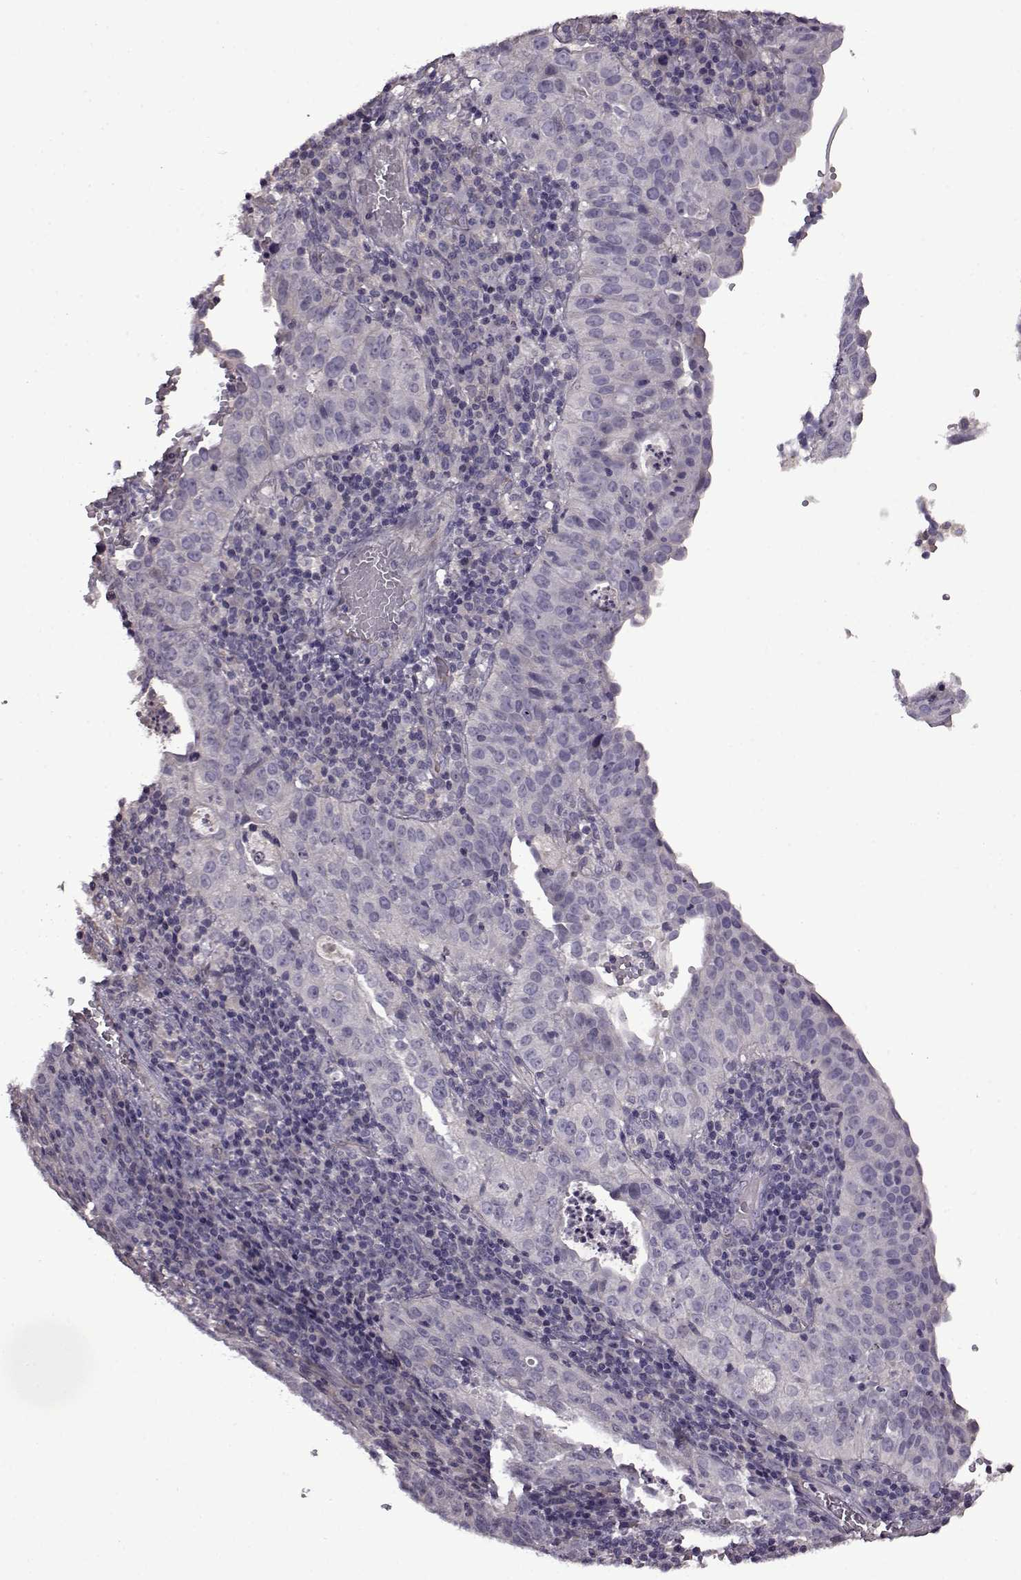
{"staining": {"intensity": "negative", "quantity": "none", "location": "none"}, "tissue": "cervical cancer", "cell_type": "Tumor cells", "image_type": "cancer", "snomed": [{"axis": "morphology", "description": "Squamous cell carcinoma, NOS"}, {"axis": "topography", "description": "Cervix"}], "caption": "DAB (3,3'-diaminobenzidine) immunohistochemical staining of human cervical cancer (squamous cell carcinoma) displays no significant staining in tumor cells.", "gene": "EDDM3B", "patient": {"sex": "female", "age": 39}}